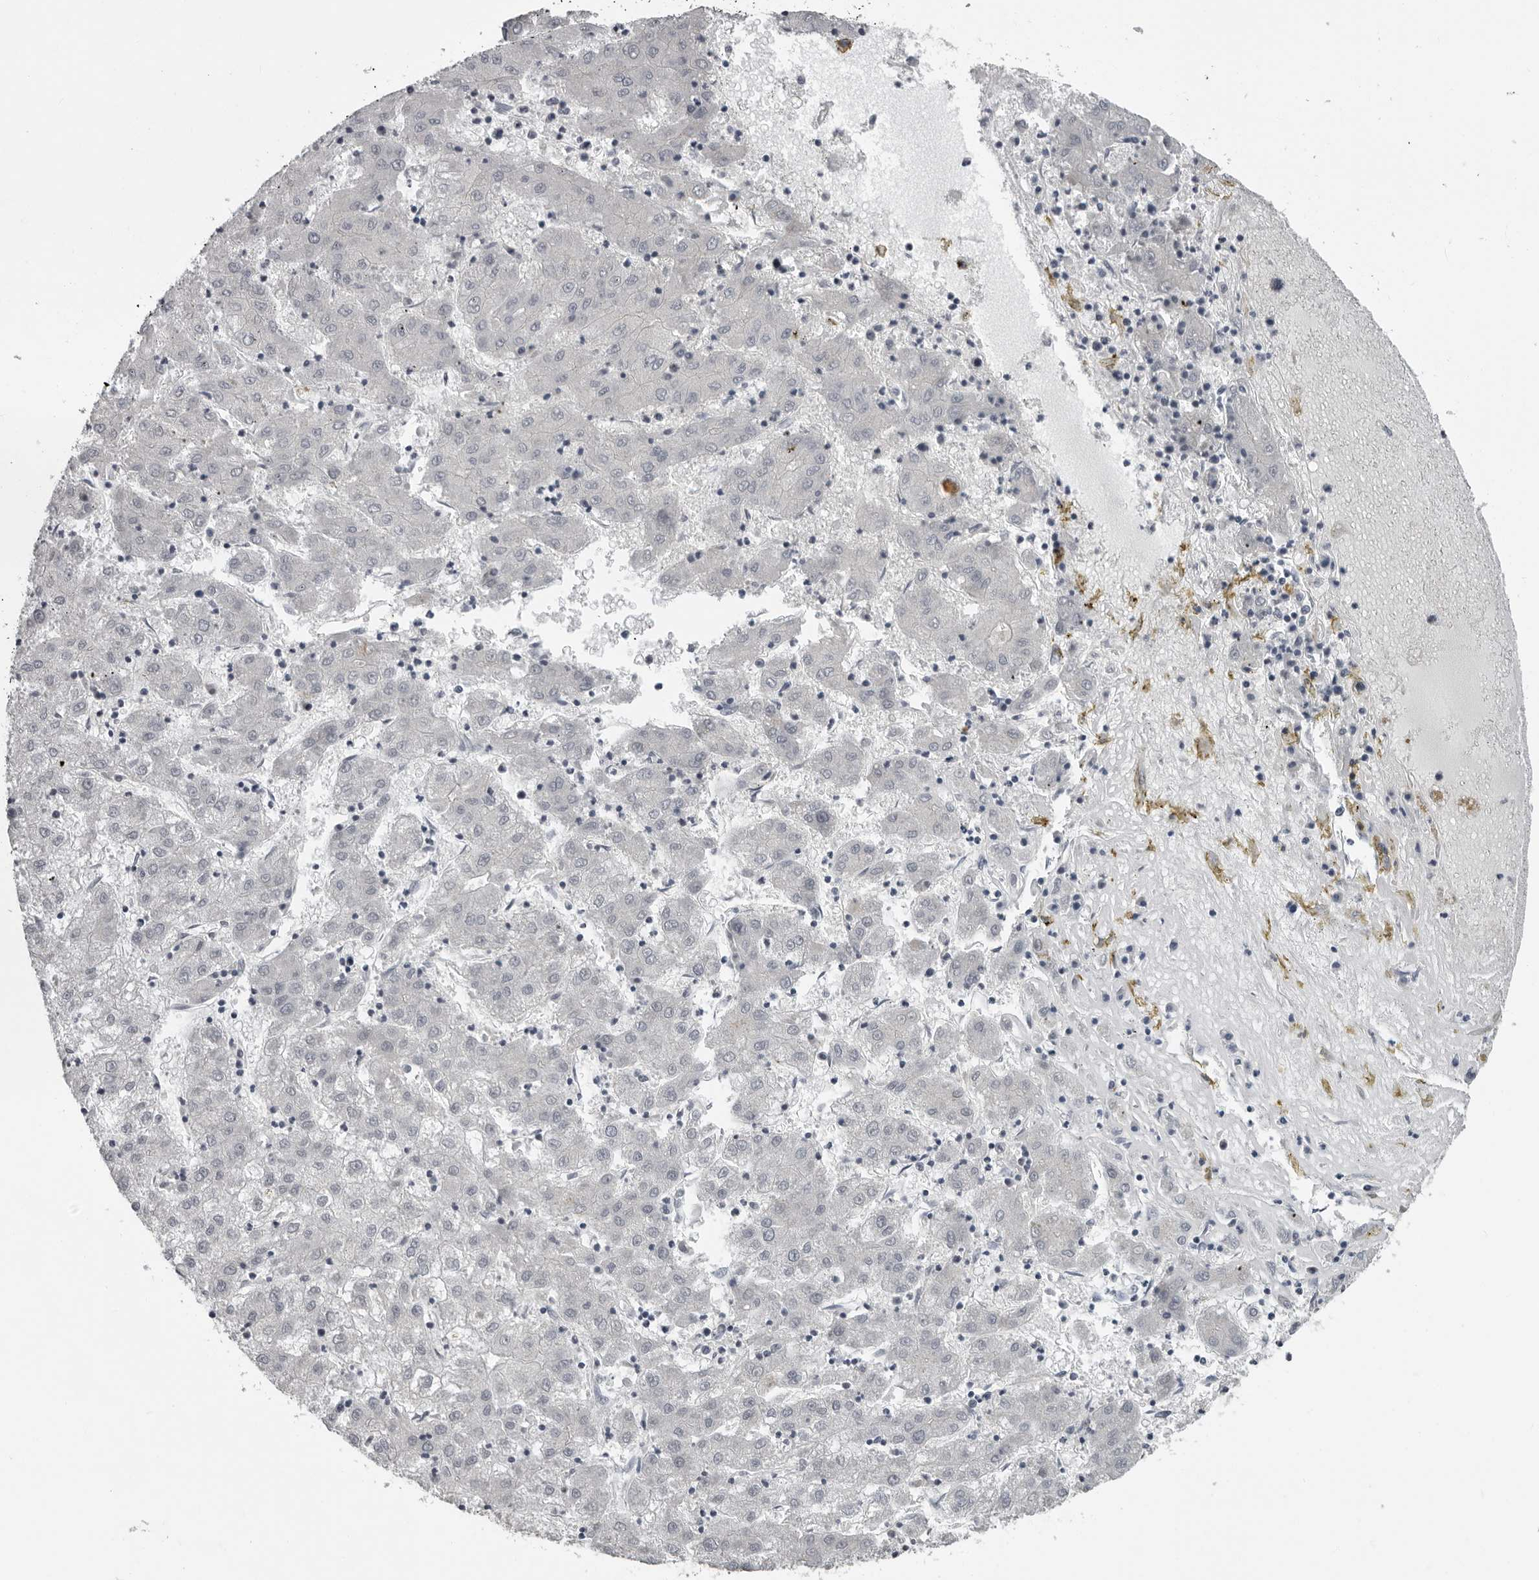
{"staining": {"intensity": "negative", "quantity": "none", "location": "none"}, "tissue": "liver cancer", "cell_type": "Tumor cells", "image_type": "cancer", "snomed": [{"axis": "morphology", "description": "Carcinoma, Hepatocellular, NOS"}, {"axis": "topography", "description": "Liver"}], "caption": "The micrograph reveals no staining of tumor cells in liver cancer (hepatocellular carcinoma).", "gene": "PRRX2", "patient": {"sex": "male", "age": 72}}